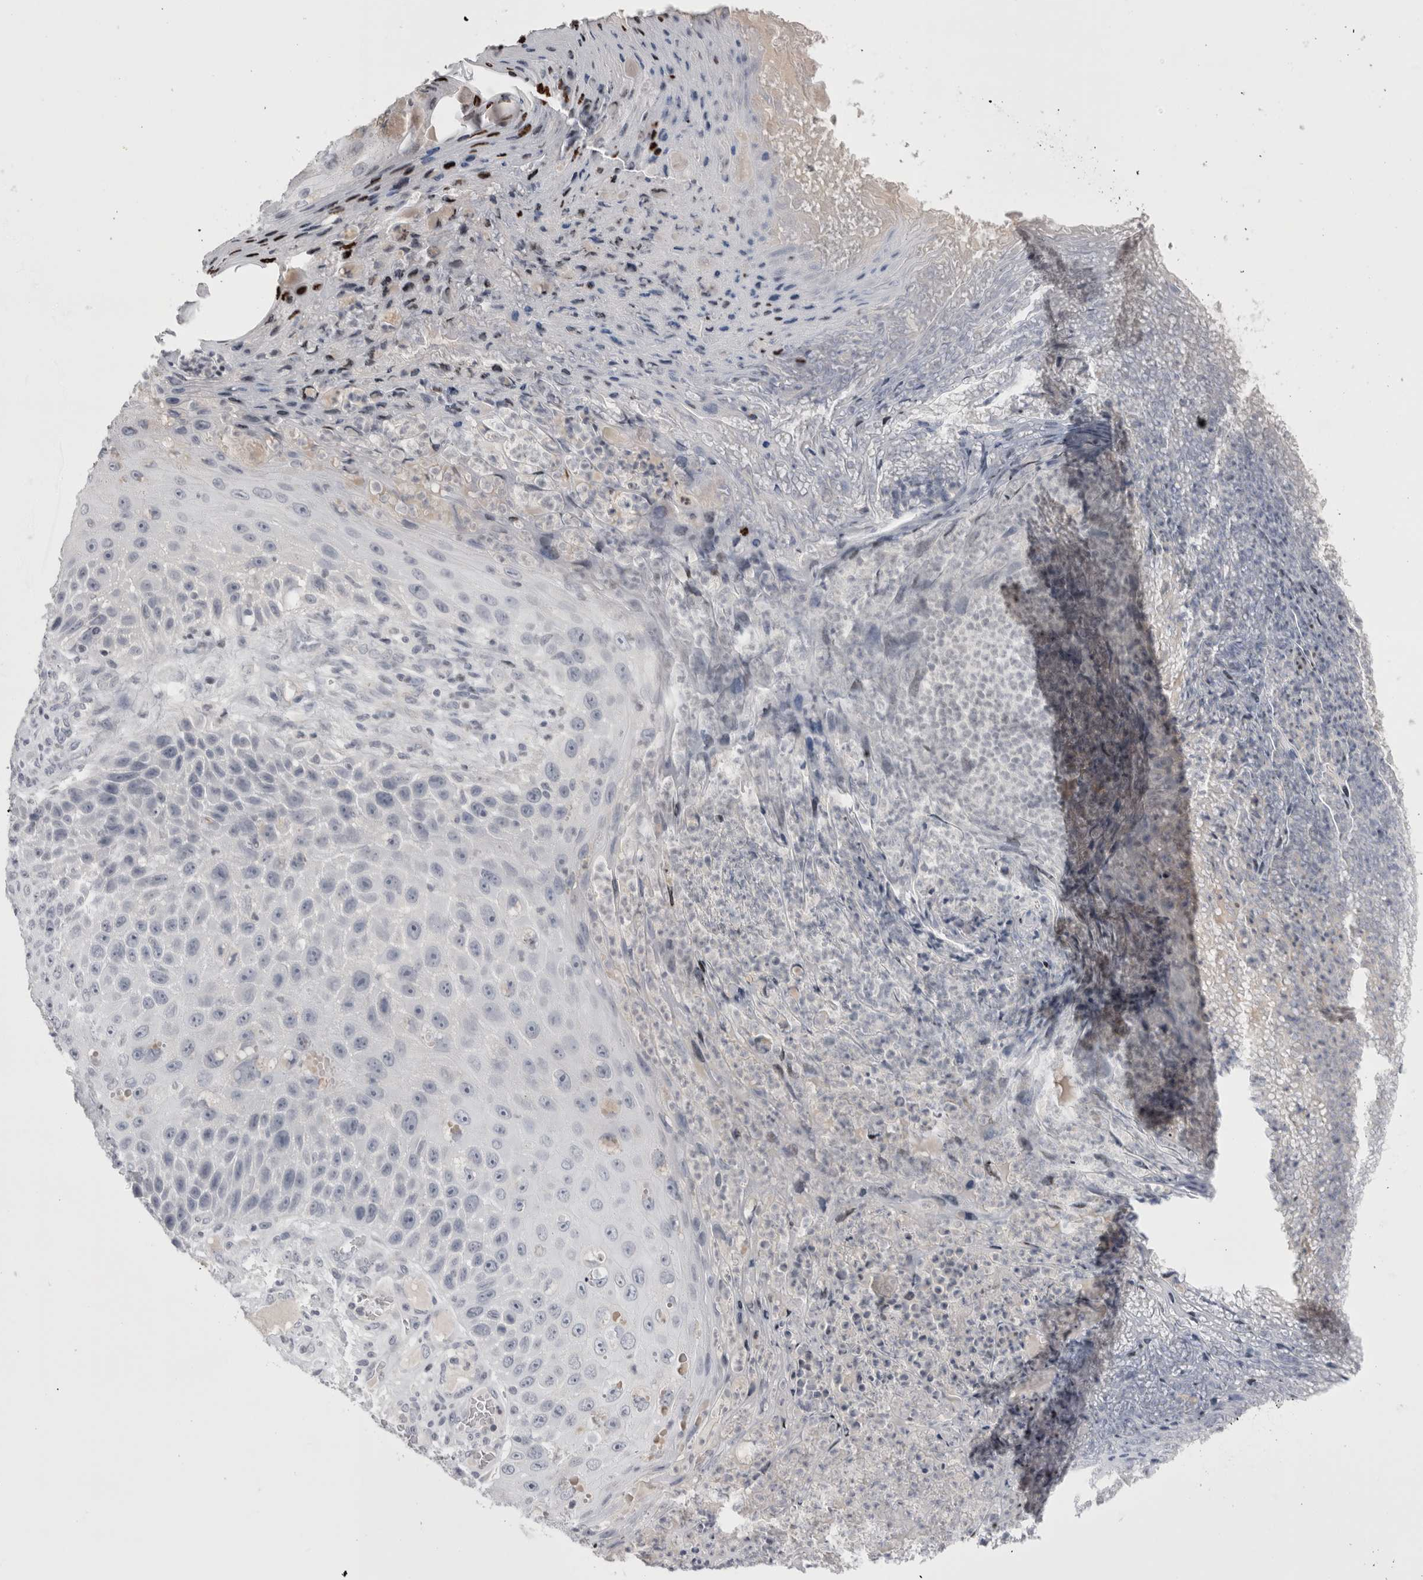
{"staining": {"intensity": "negative", "quantity": "none", "location": "none"}, "tissue": "skin cancer", "cell_type": "Tumor cells", "image_type": "cancer", "snomed": [{"axis": "morphology", "description": "Squamous cell carcinoma, NOS"}, {"axis": "topography", "description": "Skin"}], "caption": "Skin squamous cell carcinoma was stained to show a protein in brown. There is no significant staining in tumor cells. (DAB immunohistochemistry (IHC) visualized using brightfield microscopy, high magnification).", "gene": "FNDC8", "patient": {"sex": "female", "age": 88}}